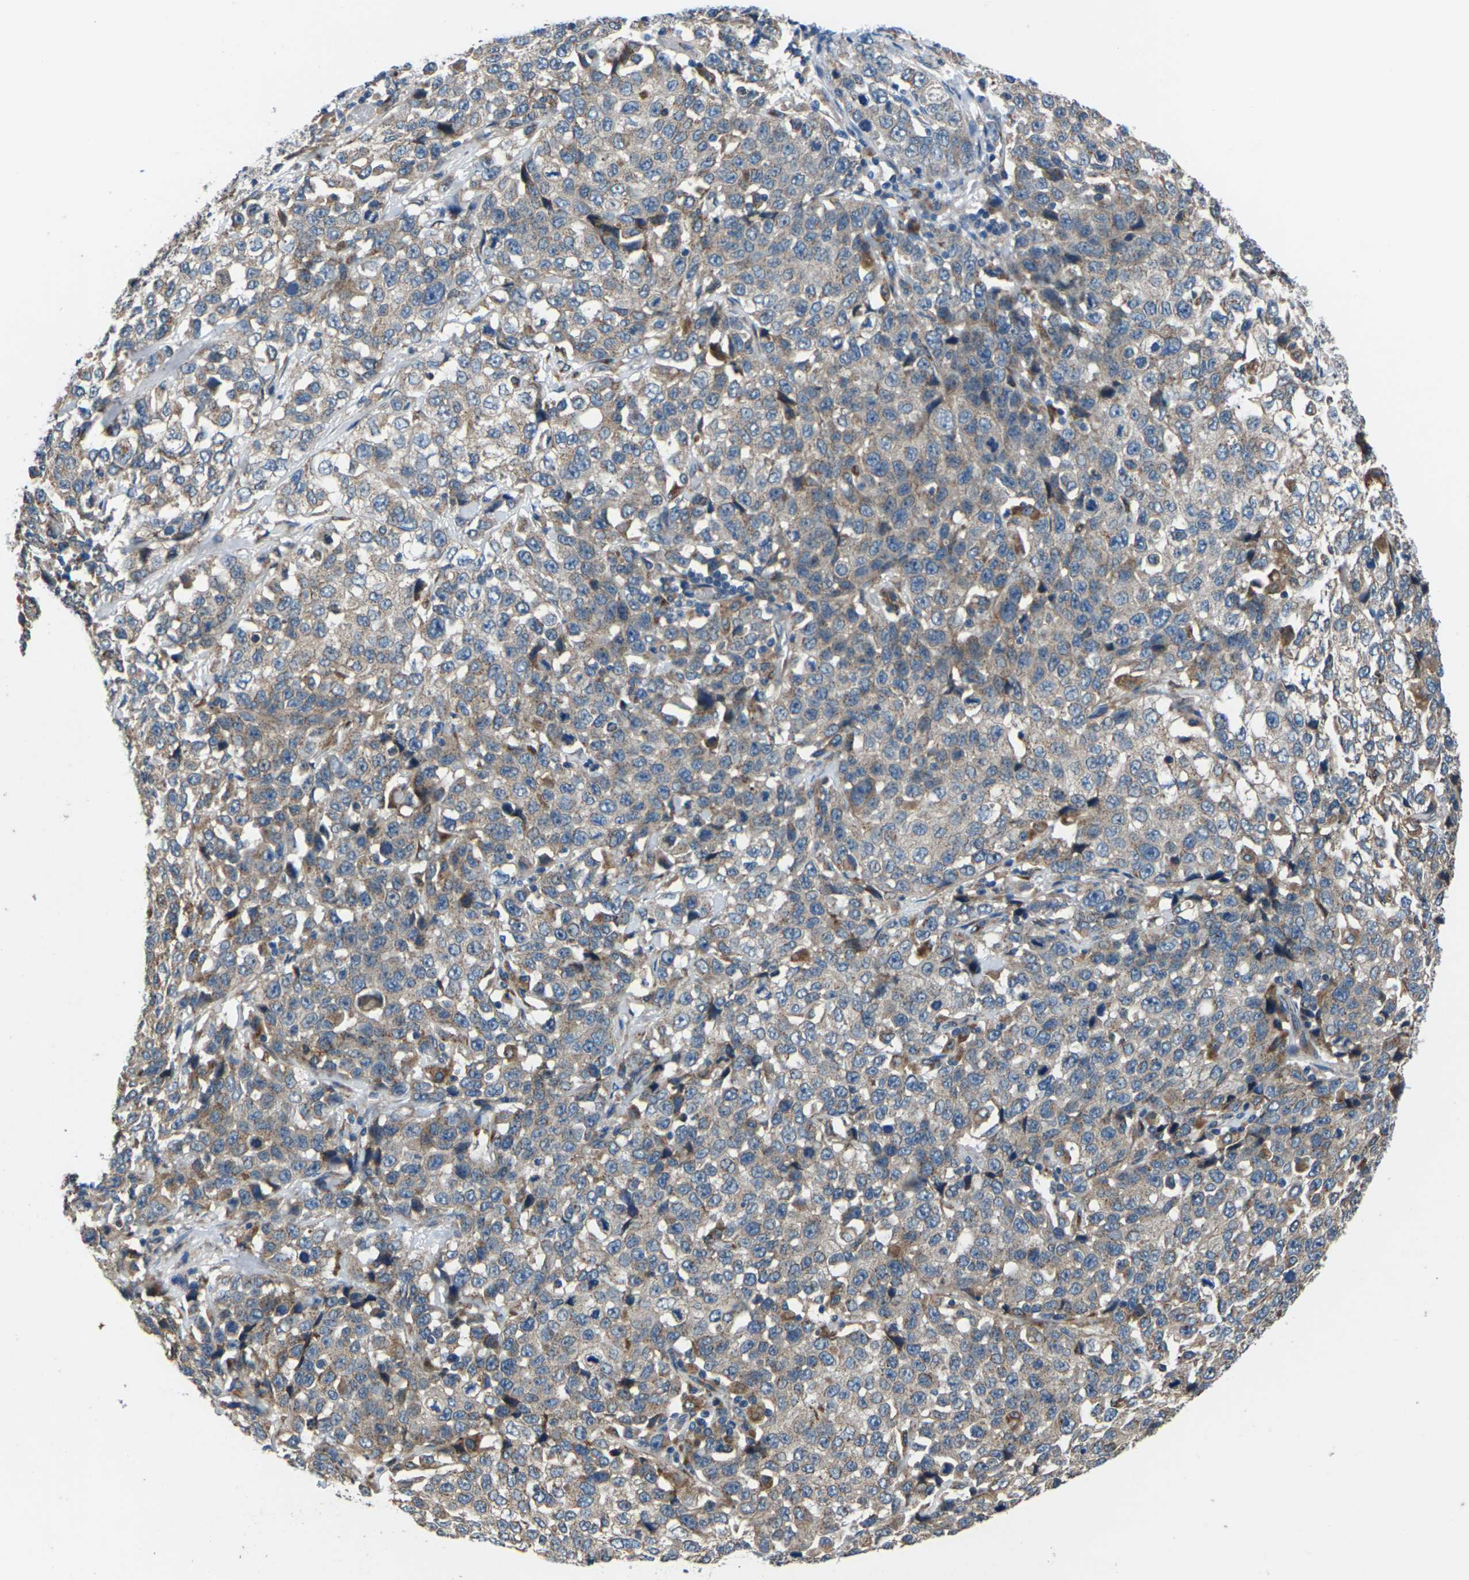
{"staining": {"intensity": "moderate", "quantity": "25%-75%", "location": "cytoplasmic/membranous"}, "tissue": "stomach cancer", "cell_type": "Tumor cells", "image_type": "cancer", "snomed": [{"axis": "morphology", "description": "Normal tissue, NOS"}, {"axis": "morphology", "description": "Adenocarcinoma, NOS"}, {"axis": "topography", "description": "Stomach"}], "caption": "Human stomach cancer (adenocarcinoma) stained with a brown dye demonstrates moderate cytoplasmic/membranous positive staining in approximately 25%-75% of tumor cells.", "gene": "GABRP", "patient": {"sex": "male", "age": 48}}